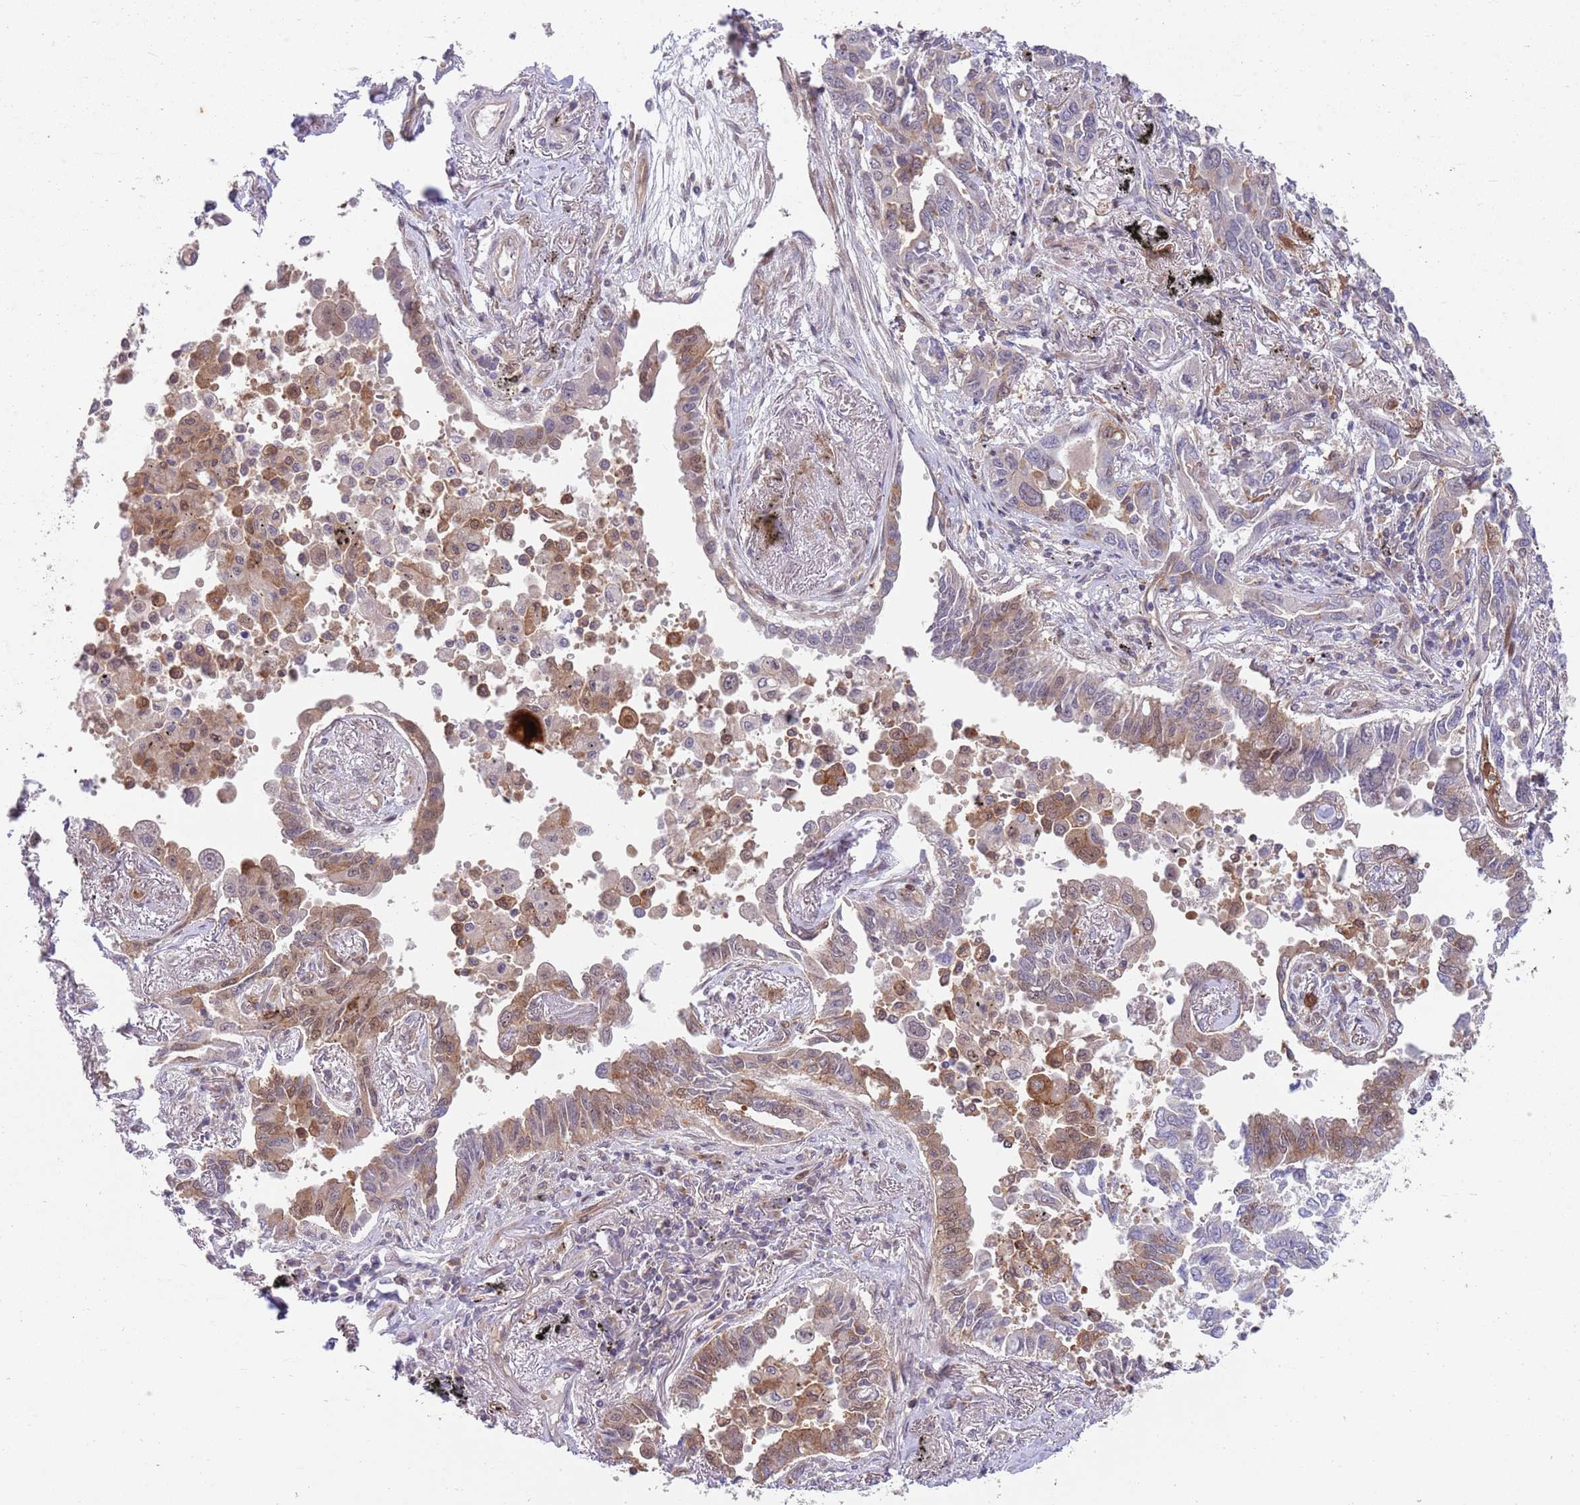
{"staining": {"intensity": "weak", "quantity": "<25%", "location": "cytoplasmic/membranous,nuclear"}, "tissue": "lung cancer", "cell_type": "Tumor cells", "image_type": "cancer", "snomed": [{"axis": "morphology", "description": "Adenocarcinoma, NOS"}, {"axis": "topography", "description": "Lung"}], "caption": "Histopathology image shows no protein positivity in tumor cells of lung adenocarcinoma tissue.", "gene": "GGA1", "patient": {"sex": "male", "age": 67}}